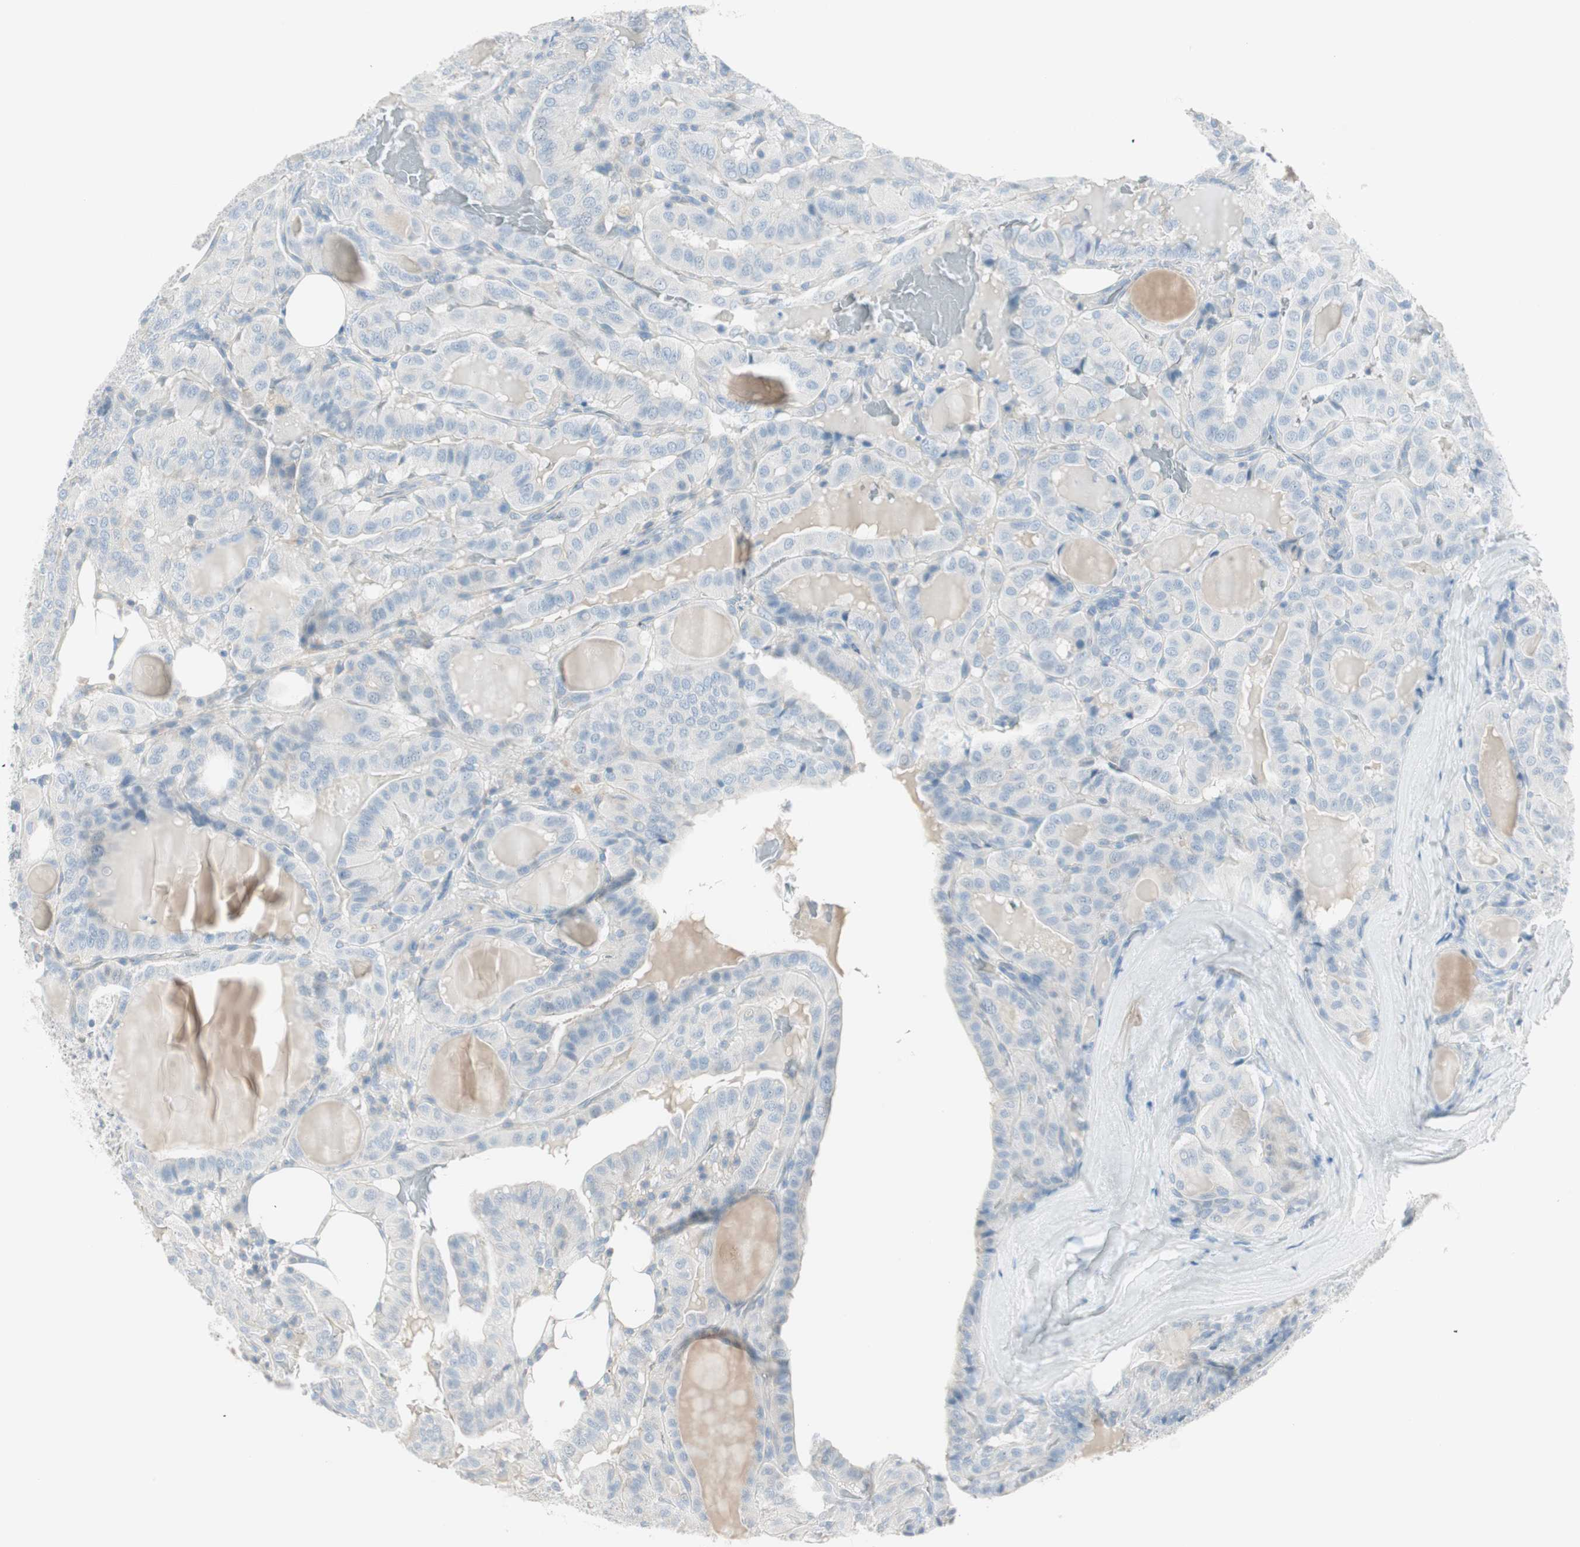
{"staining": {"intensity": "negative", "quantity": "none", "location": "none"}, "tissue": "thyroid cancer", "cell_type": "Tumor cells", "image_type": "cancer", "snomed": [{"axis": "morphology", "description": "Papillary adenocarcinoma, NOS"}, {"axis": "topography", "description": "Thyroid gland"}], "caption": "Protein analysis of thyroid cancer (papillary adenocarcinoma) exhibits no significant staining in tumor cells.", "gene": "ITLN2", "patient": {"sex": "male", "age": 77}}